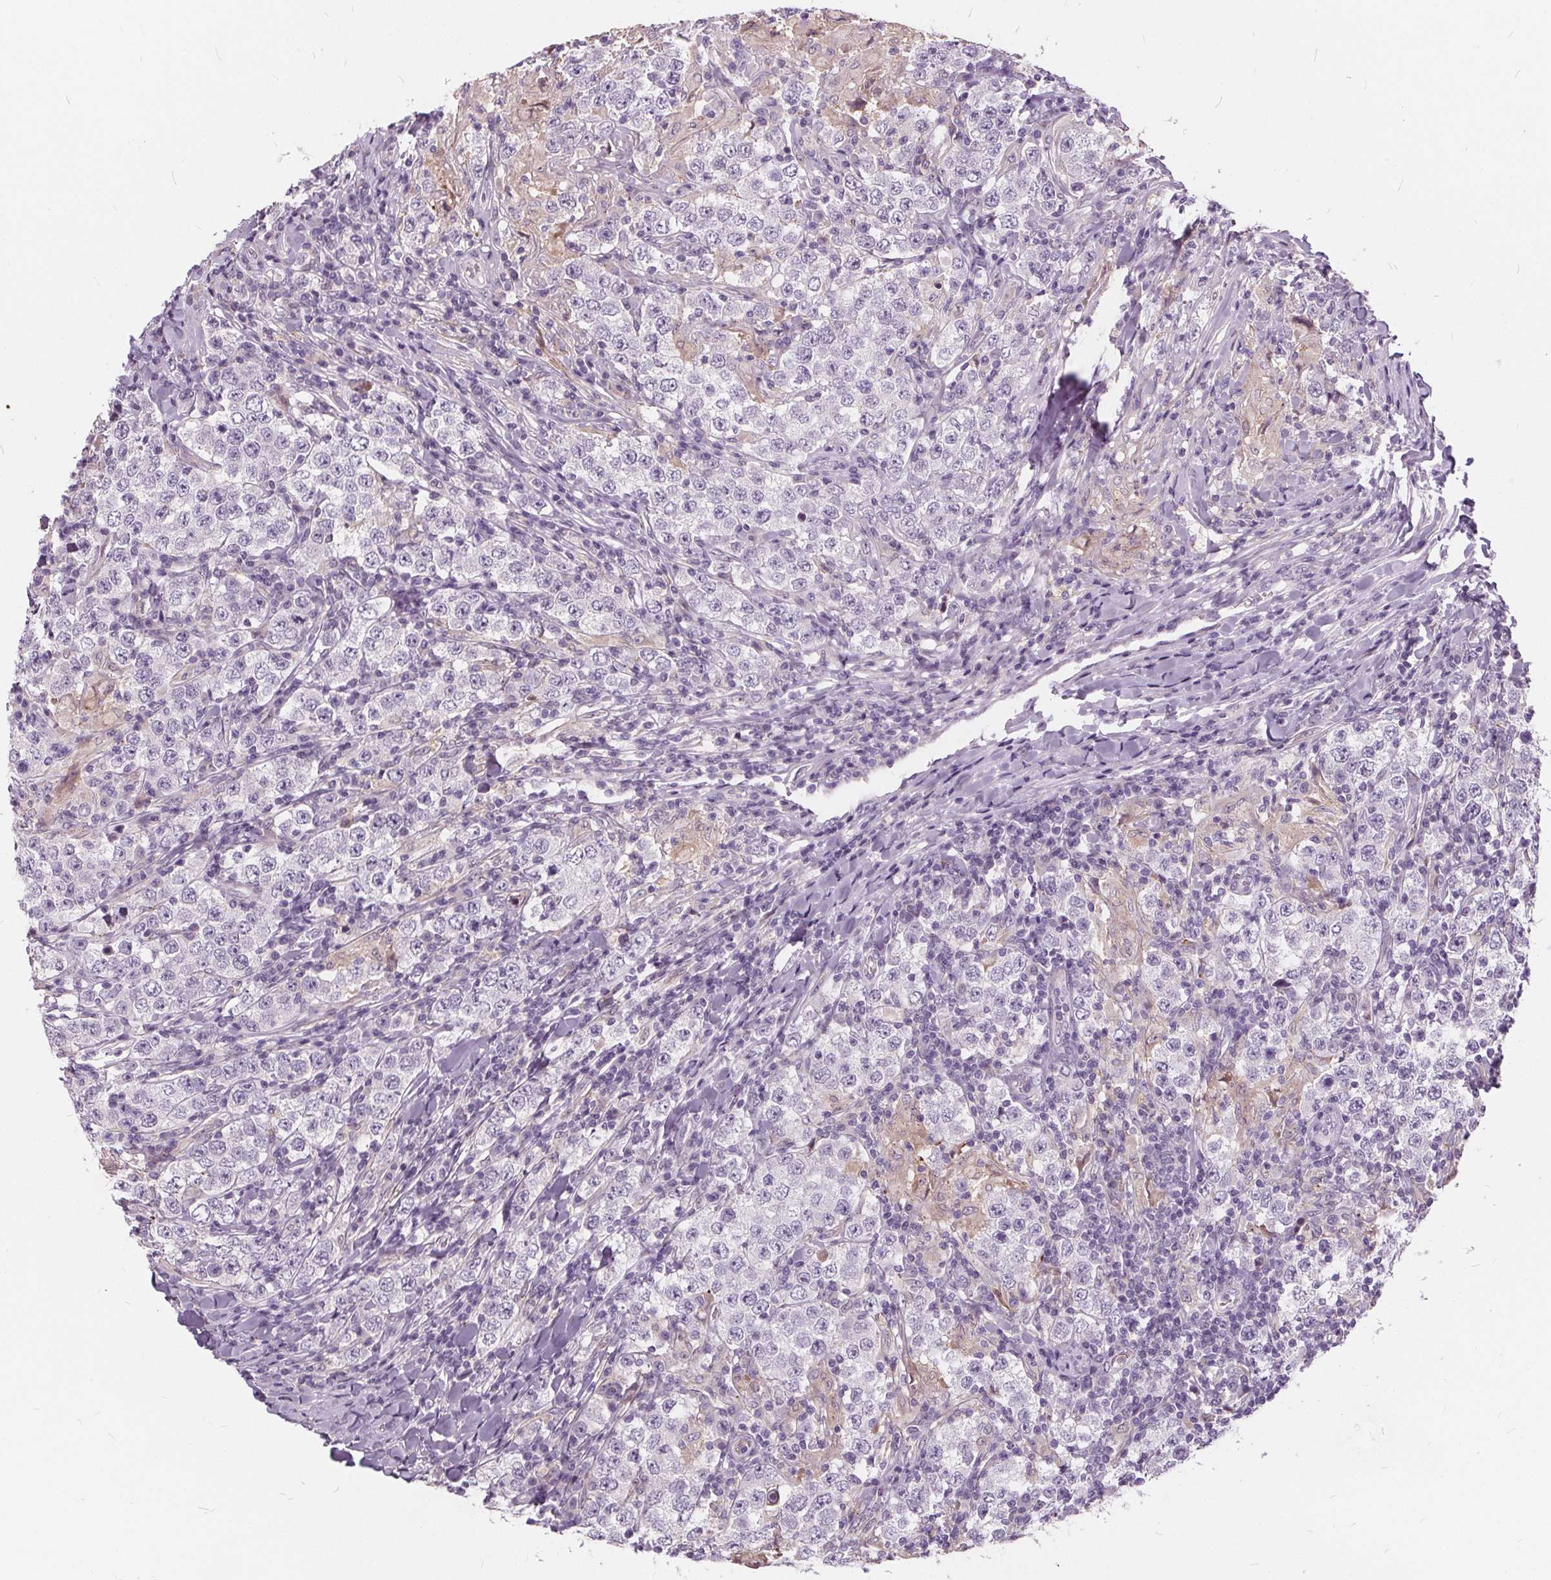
{"staining": {"intensity": "negative", "quantity": "none", "location": "none"}, "tissue": "testis cancer", "cell_type": "Tumor cells", "image_type": "cancer", "snomed": [{"axis": "morphology", "description": "Seminoma, NOS"}, {"axis": "morphology", "description": "Carcinoma, Embryonal, NOS"}, {"axis": "topography", "description": "Testis"}], "caption": "High power microscopy image of an IHC histopathology image of embryonal carcinoma (testis), revealing no significant staining in tumor cells.", "gene": "HAAO", "patient": {"sex": "male", "age": 41}}